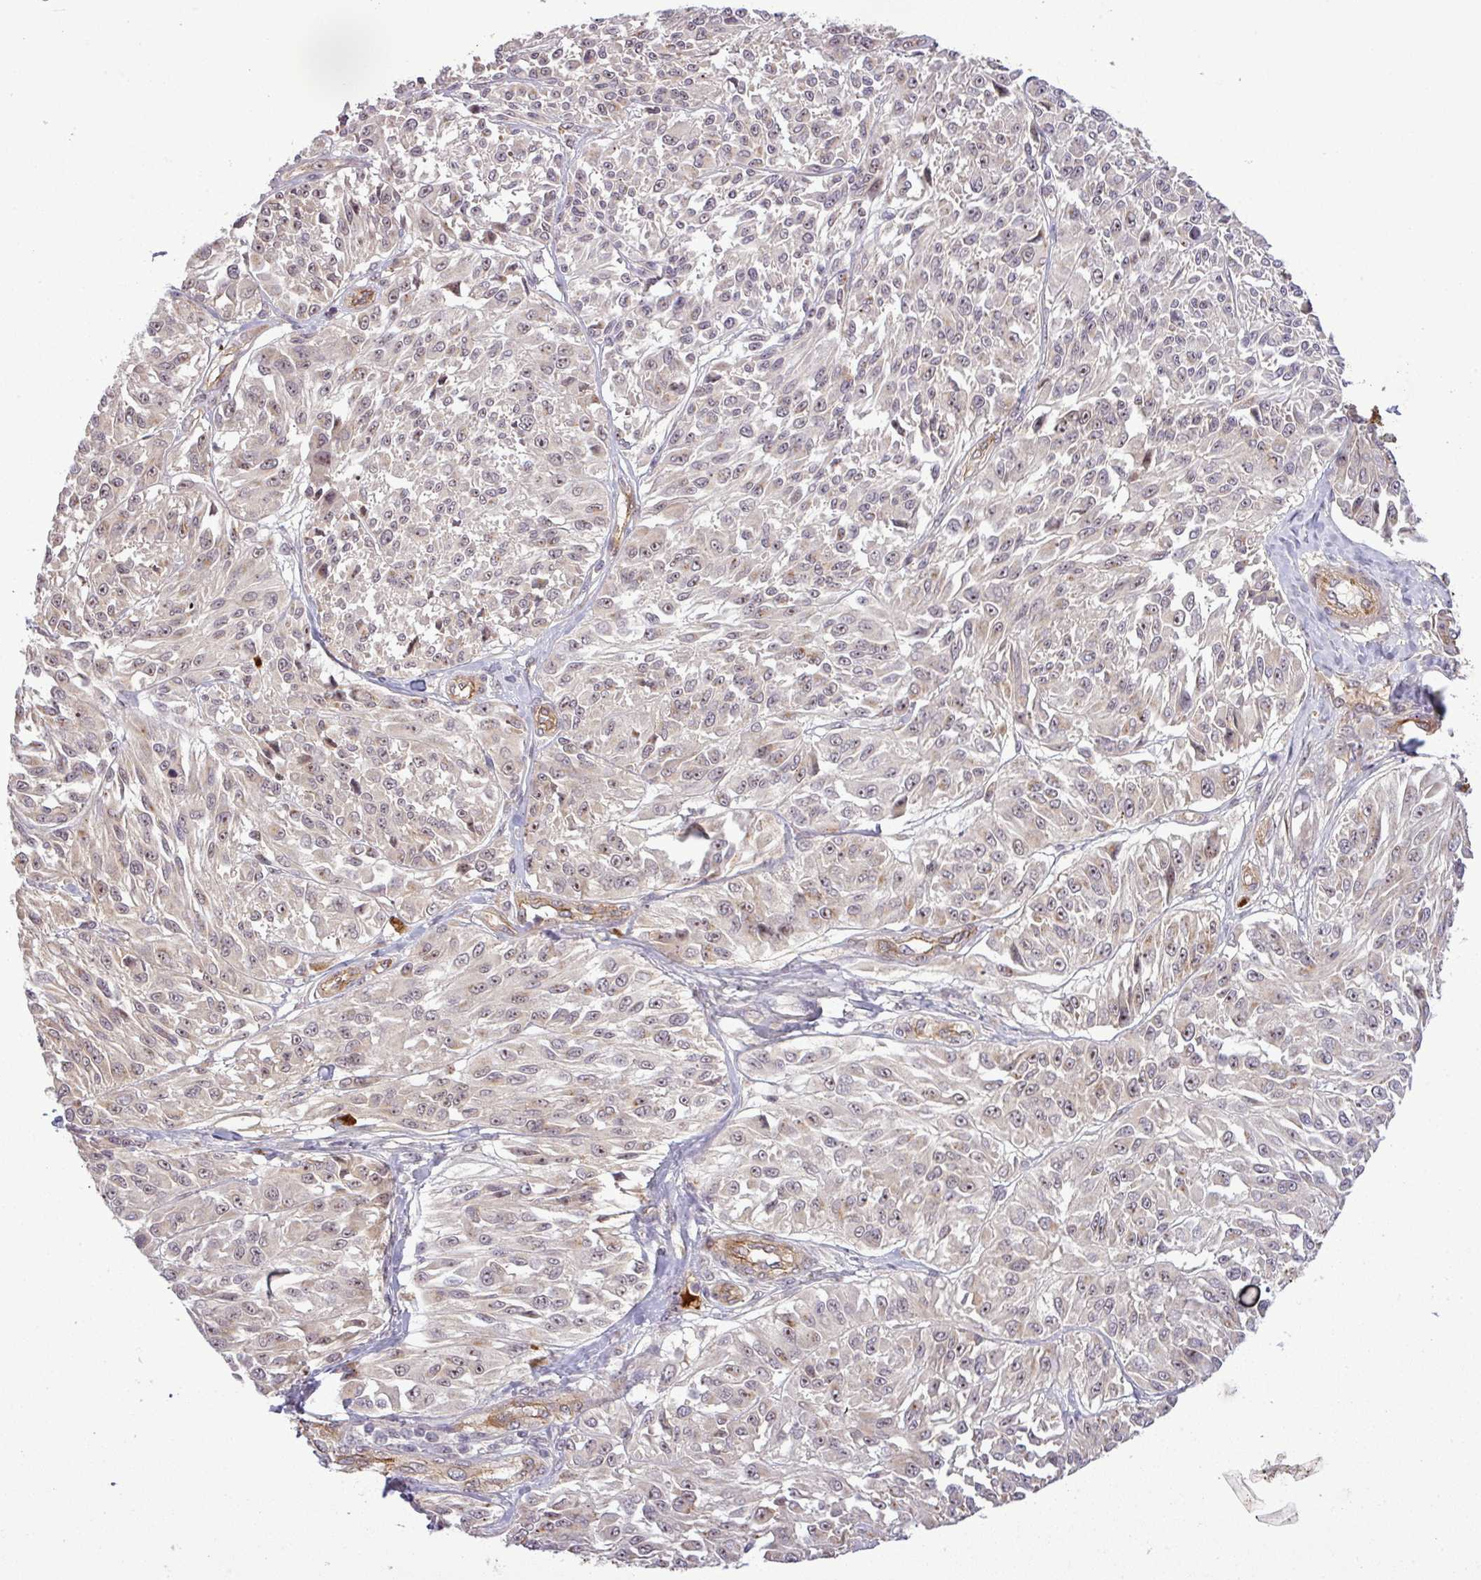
{"staining": {"intensity": "weak", "quantity": "25%-75%", "location": "nuclear"}, "tissue": "melanoma", "cell_type": "Tumor cells", "image_type": "cancer", "snomed": [{"axis": "morphology", "description": "Malignant melanoma, NOS"}, {"axis": "topography", "description": "Skin"}], "caption": "A low amount of weak nuclear positivity is identified in approximately 25%-75% of tumor cells in melanoma tissue. (DAB IHC, brown staining for protein, blue staining for nuclei).", "gene": "PCDH1", "patient": {"sex": "male", "age": 94}}